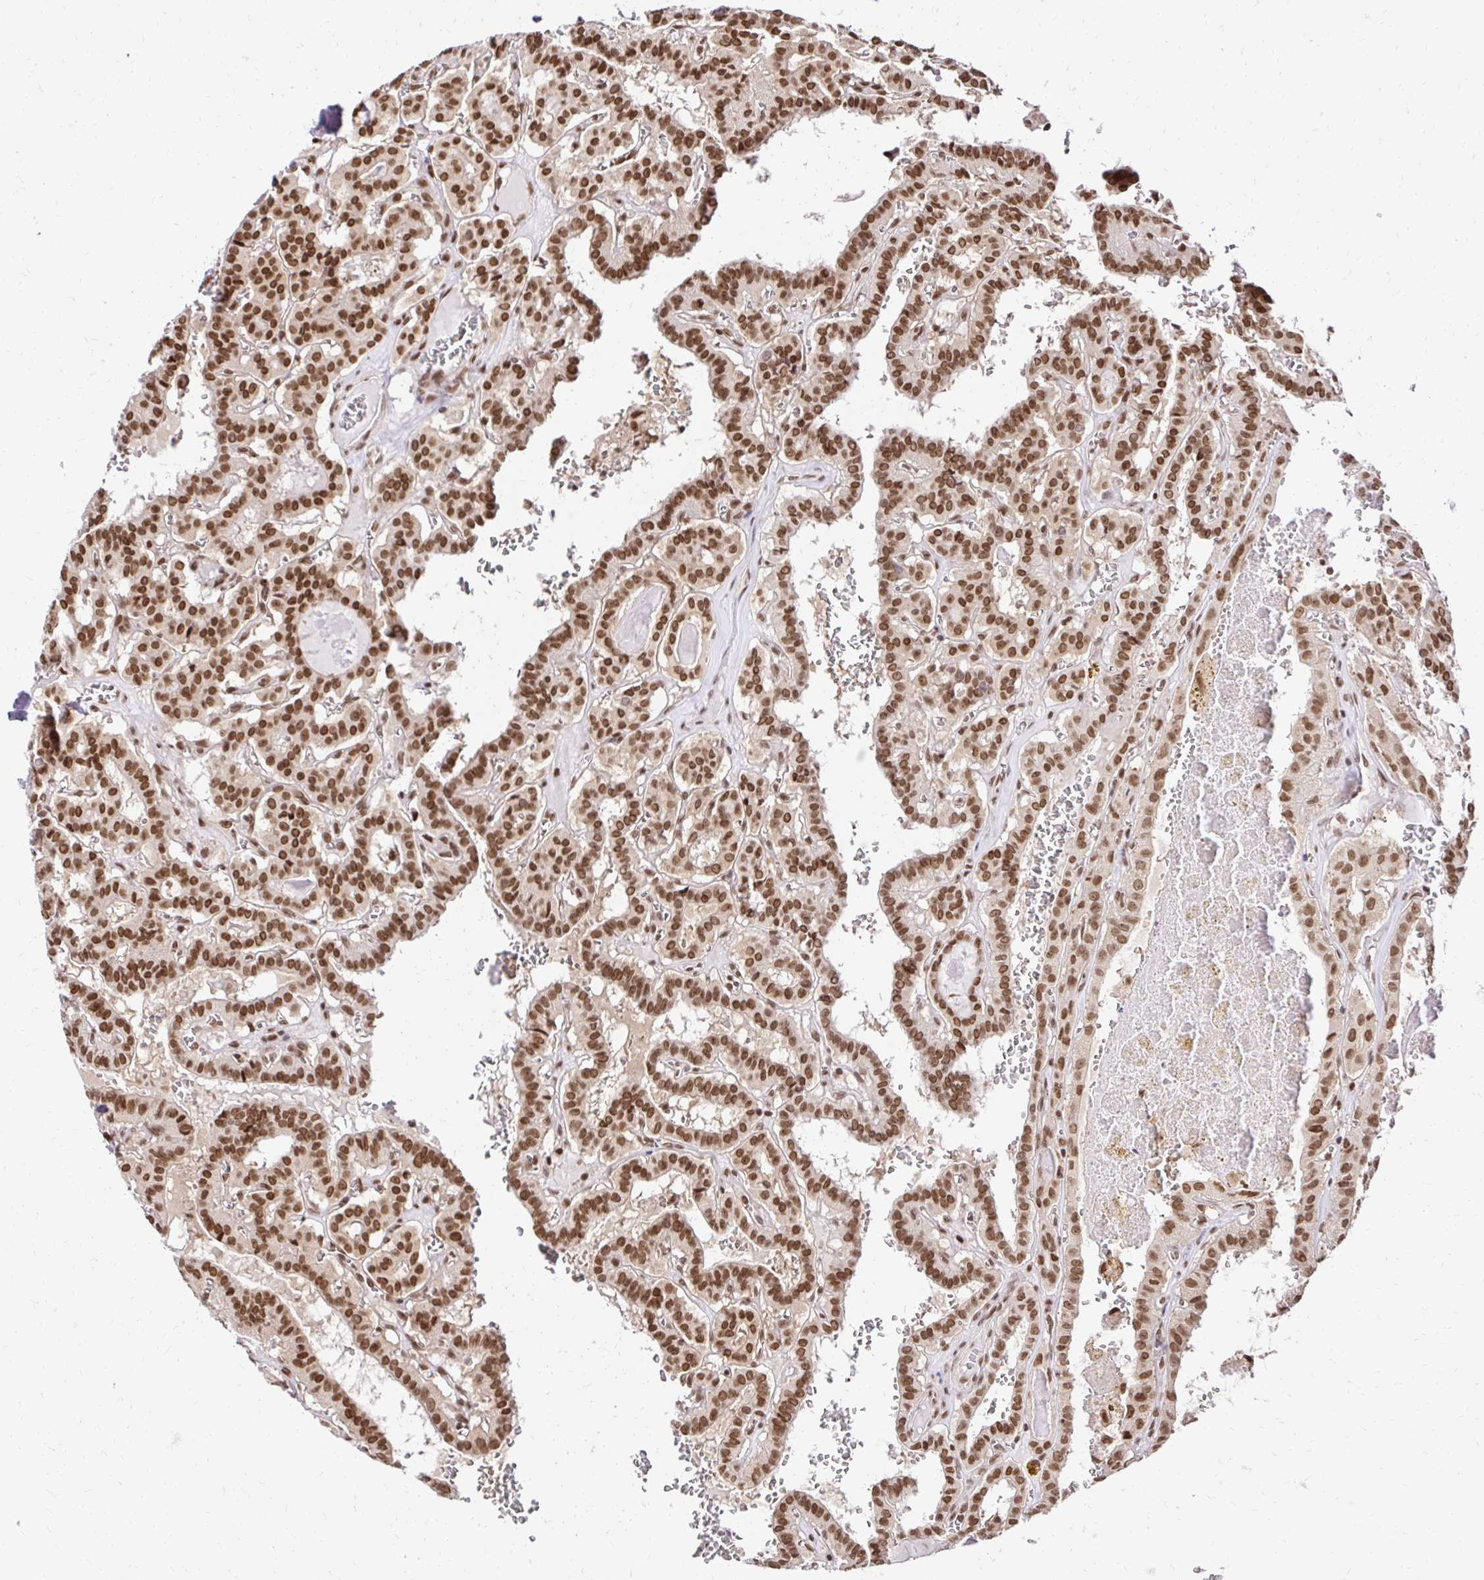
{"staining": {"intensity": "strong", "quantity": ">75%", "location": "nuclear"}, "tissue": "thyroid cancer", "cell_type": "Tumor cells", "image_type": "cancer", "snomed": [{"axis": "morphology", "description": "Papillary adenocarcinoma, NOS"}, {"axis": "topography", "description": "Thyroid gland"}], "caption": "The histopathology image shows staining of thyroid cancer, revealing strong nuclear protein expression (brown color) within tumor cells. (Stains: DAB (3,3'-diaminobenzidine) in brown, nuclei in blue, Microscopy: brightfield microscopy at high magnification).", "gene": "GLYR1", "patient": {"sex": "female", "age": 21}}